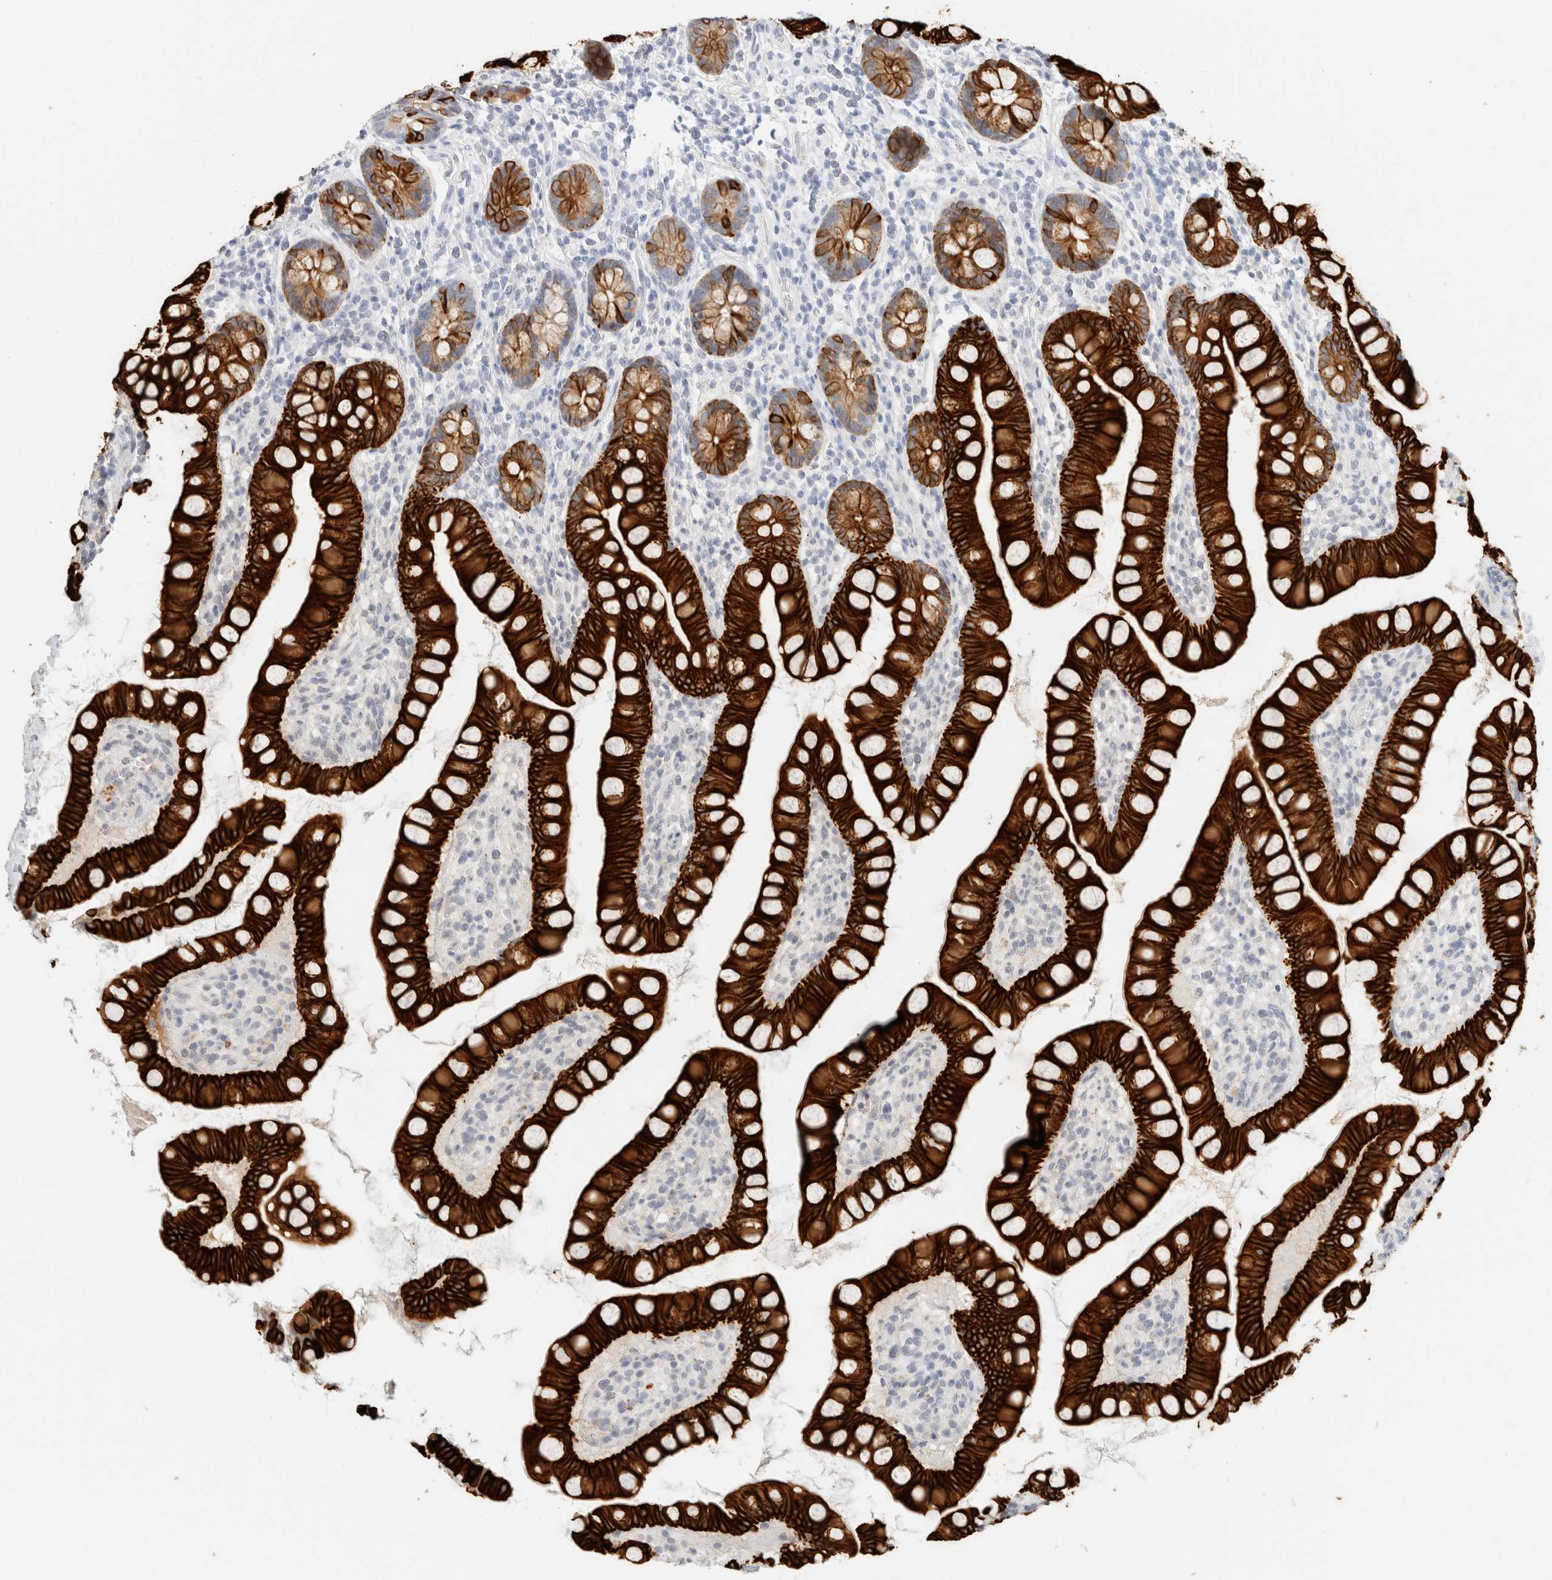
{"staining": {"intensity": "strong", "quantity": ">75%", "location": "cytoplasmic/membranous"}, "tissue": "small intestine", "cell_type": "Glandular cells", "image_type": "normal", "snomed": [{"axis": "morphology", "description": "Normal tissue, NOS"}, {"axis": "topography", "description": "Small intestine"}], "caption": "DAB (3,3'-diaminobenzidine) immunohistochemical staining of normal small intestine exhibits strong cytoplasmic/membranous protein expression in approximately >75% of glandular cells.", "gene": "KRT20", "patient": {"sex": "female", "age": 84}}